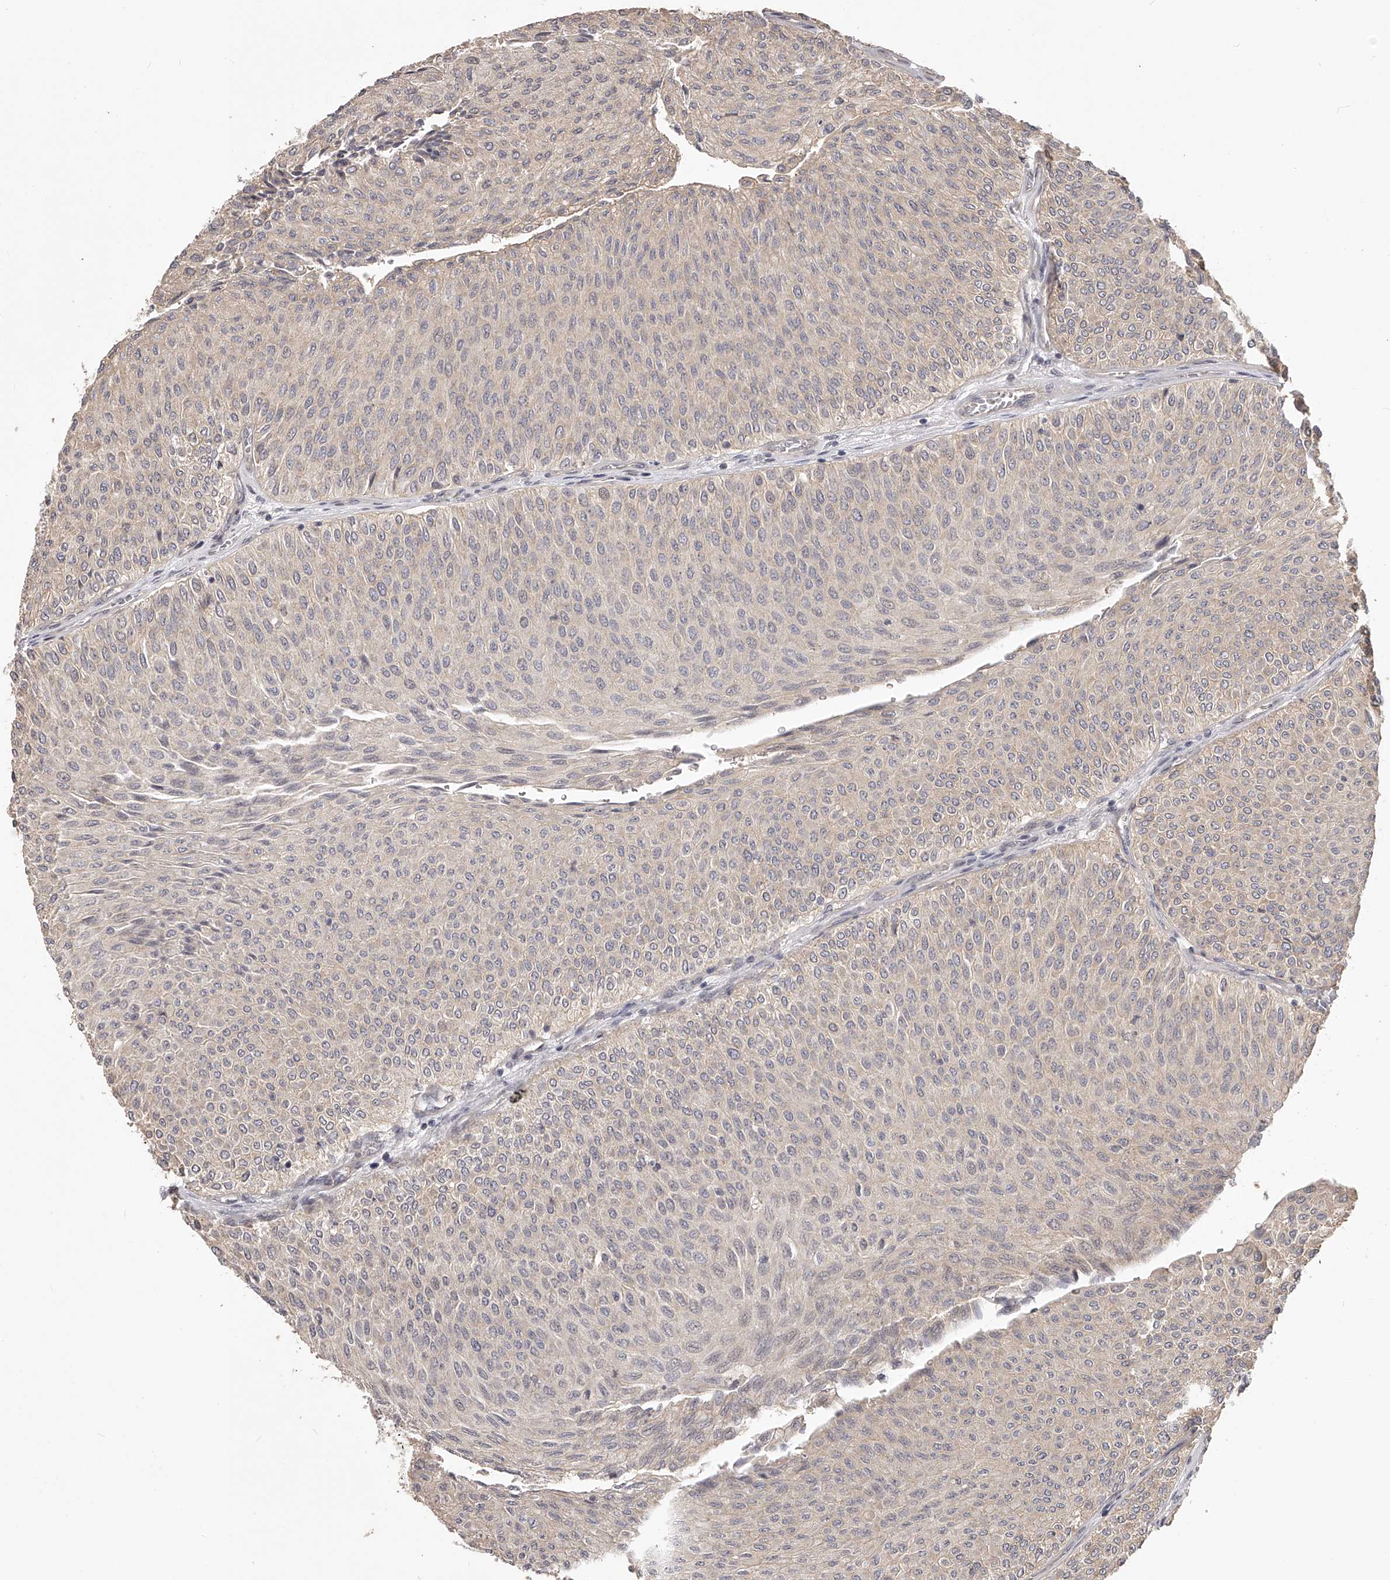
{"staining": {"intensity": "weak", "quantity": "<25%", "location": "cytoplasmic/membranous"}, "tissue": "urothelial cancer", "cell_type": "Tumor cells", "image_type": "cancer", "snomed": [{"axis": "morphology", "description": "Urothelial carcinoma, Low grade"}, {"axis": "topography", "description": "Urinary bladder"}], "caption": "Urothelial cancer was stained to show a protein in brown. There is no significant staining in tumor cells.", "gene": "ZNF582", "patient": {"sex": "male", "age": 78}}